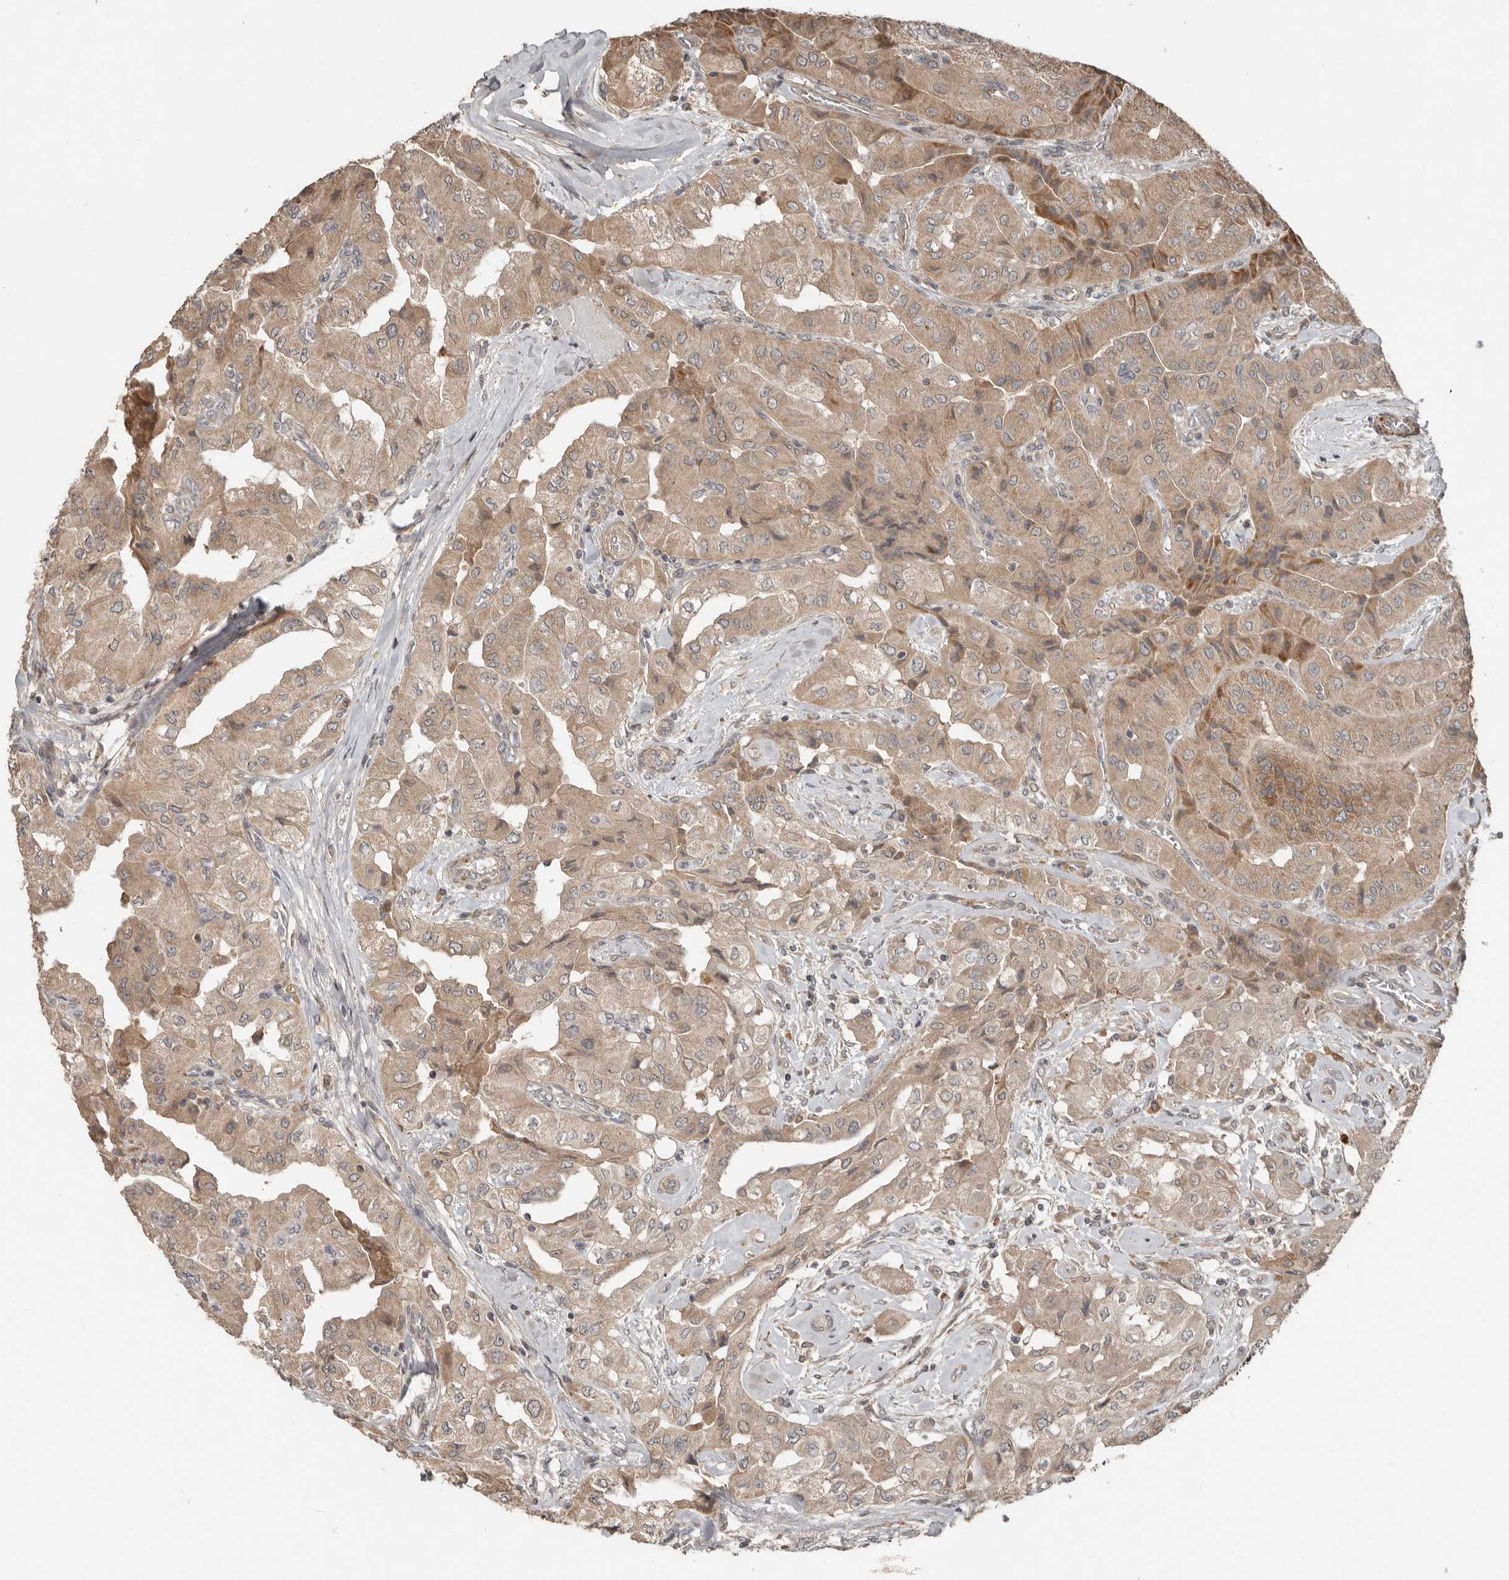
{"staining": {"intensity": "moderate", "quantity": ">75%", "location": "cytoplasmic/membranous"}, "tissue": "thyroid cancer", "cell_type": "Tumor cells", "image_type": "cancer", "snomed": [{"axis": "morphology", "description": "Papillary adenocarcinoma, NOS"}, {"axis": "topography", "description": "Thyroid gland"}], "caption": "The micrograph demonstrates staining of thyroid papillary adenocarcinoma, revealing moderate cytoplasmic/membranous protein staining (brown color) within tumor cells.", "gene": "SLC6A7", "patient": {"sex": "female", "age": 59}}